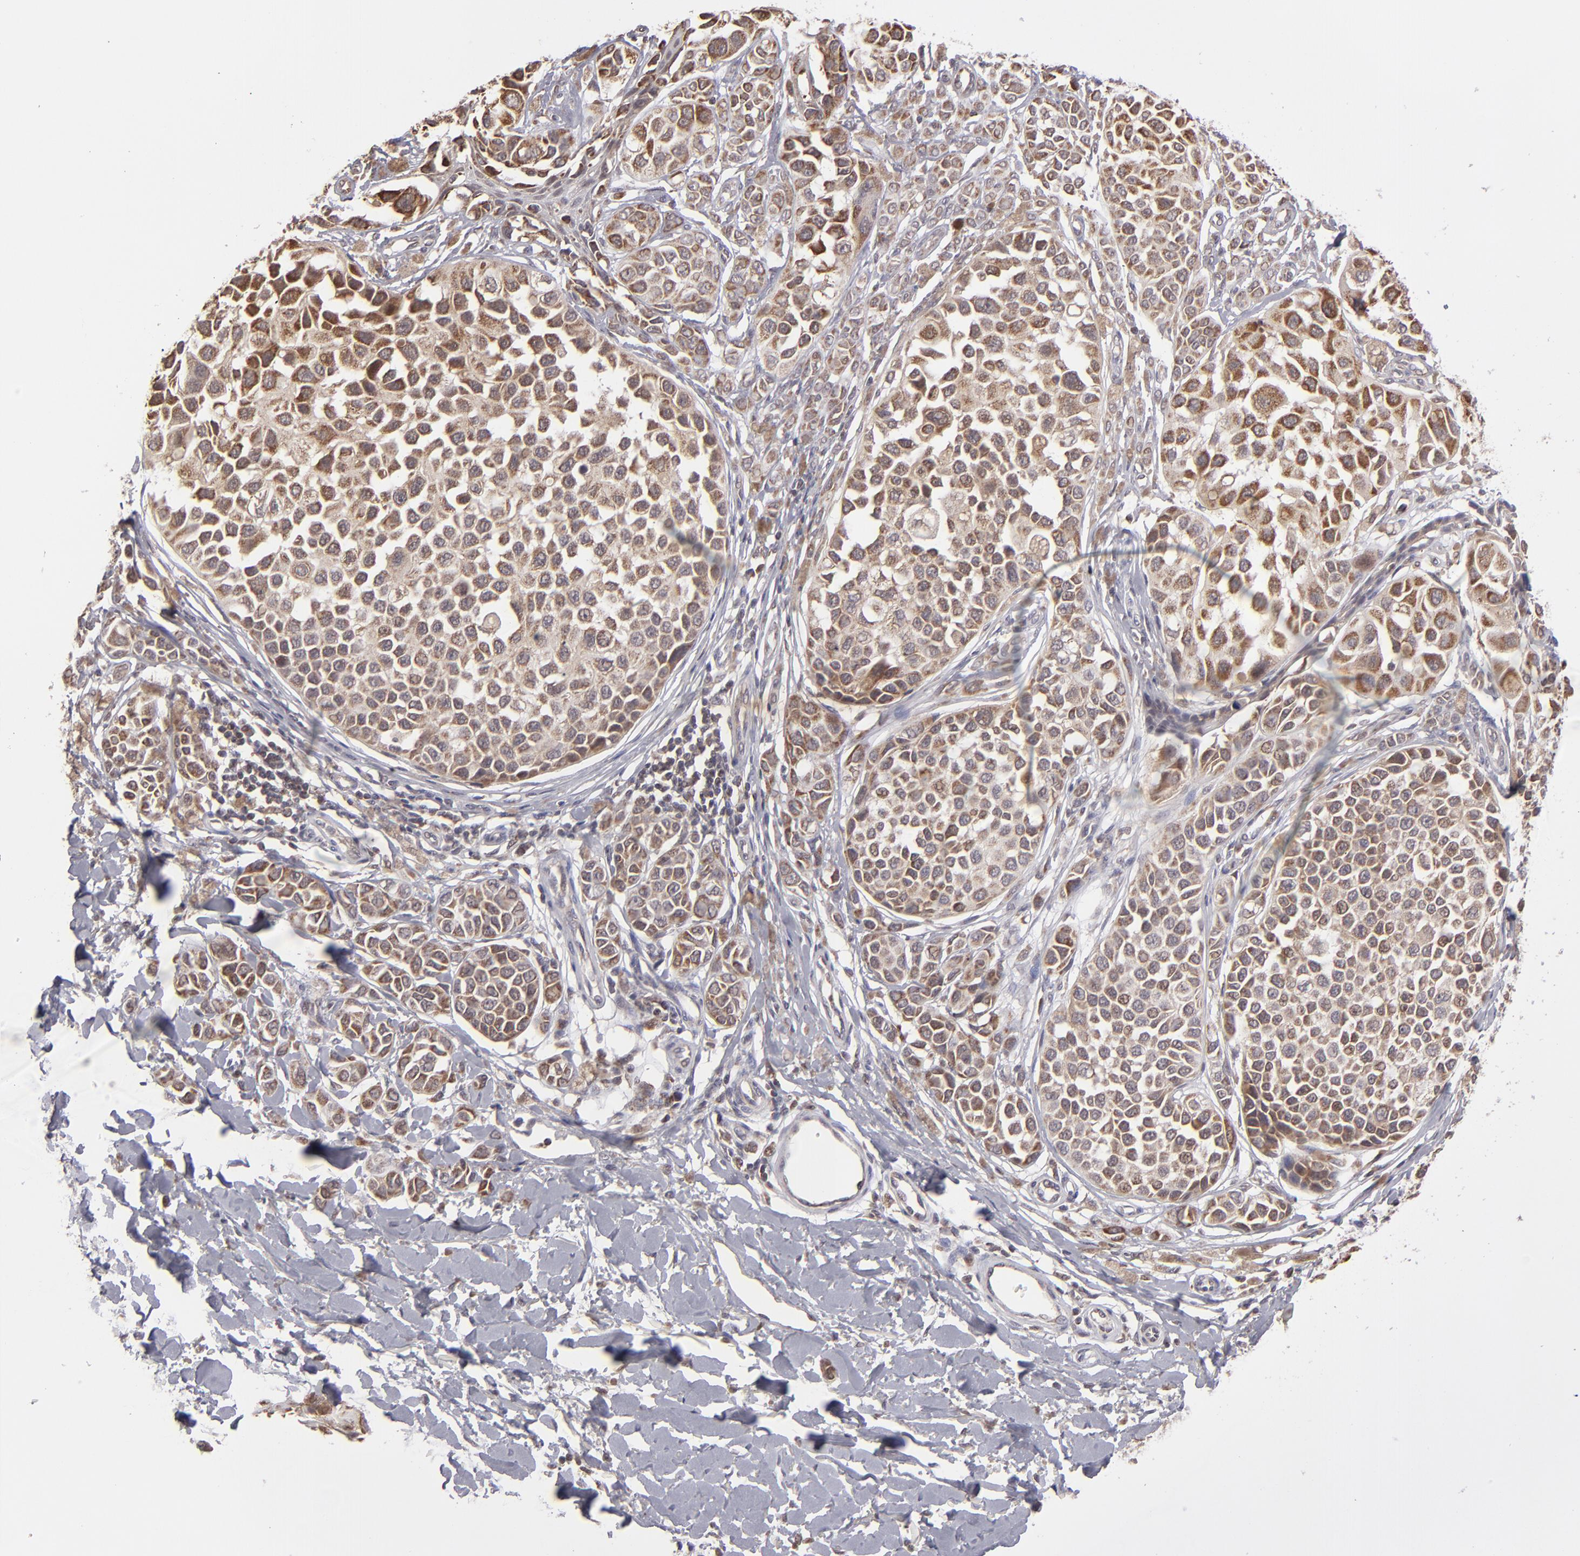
{"staining": {"intensity": "moderate", "quantity": ">75%", "location": "cytoplasmic/membranous,nuclear"}, "tissue": "melanoma", "cell_type": "Tumor cells", "image_type": "cancer", "snomed": [{"axis": "morphology", "description": "Malignant melanoma, NOS"}, {"axis": "topography", "description": "Skin"}], "caption": "An immunohistochemistry photomicrograph of tumor tissue is shown. Protein staining in brown labels moderate cytoplasmic/membranous and nuclear positivity in malignant melanoma within tumor cells.", "gene": "SLC15A1", "patient": {"sex": "female", "age": 38}}